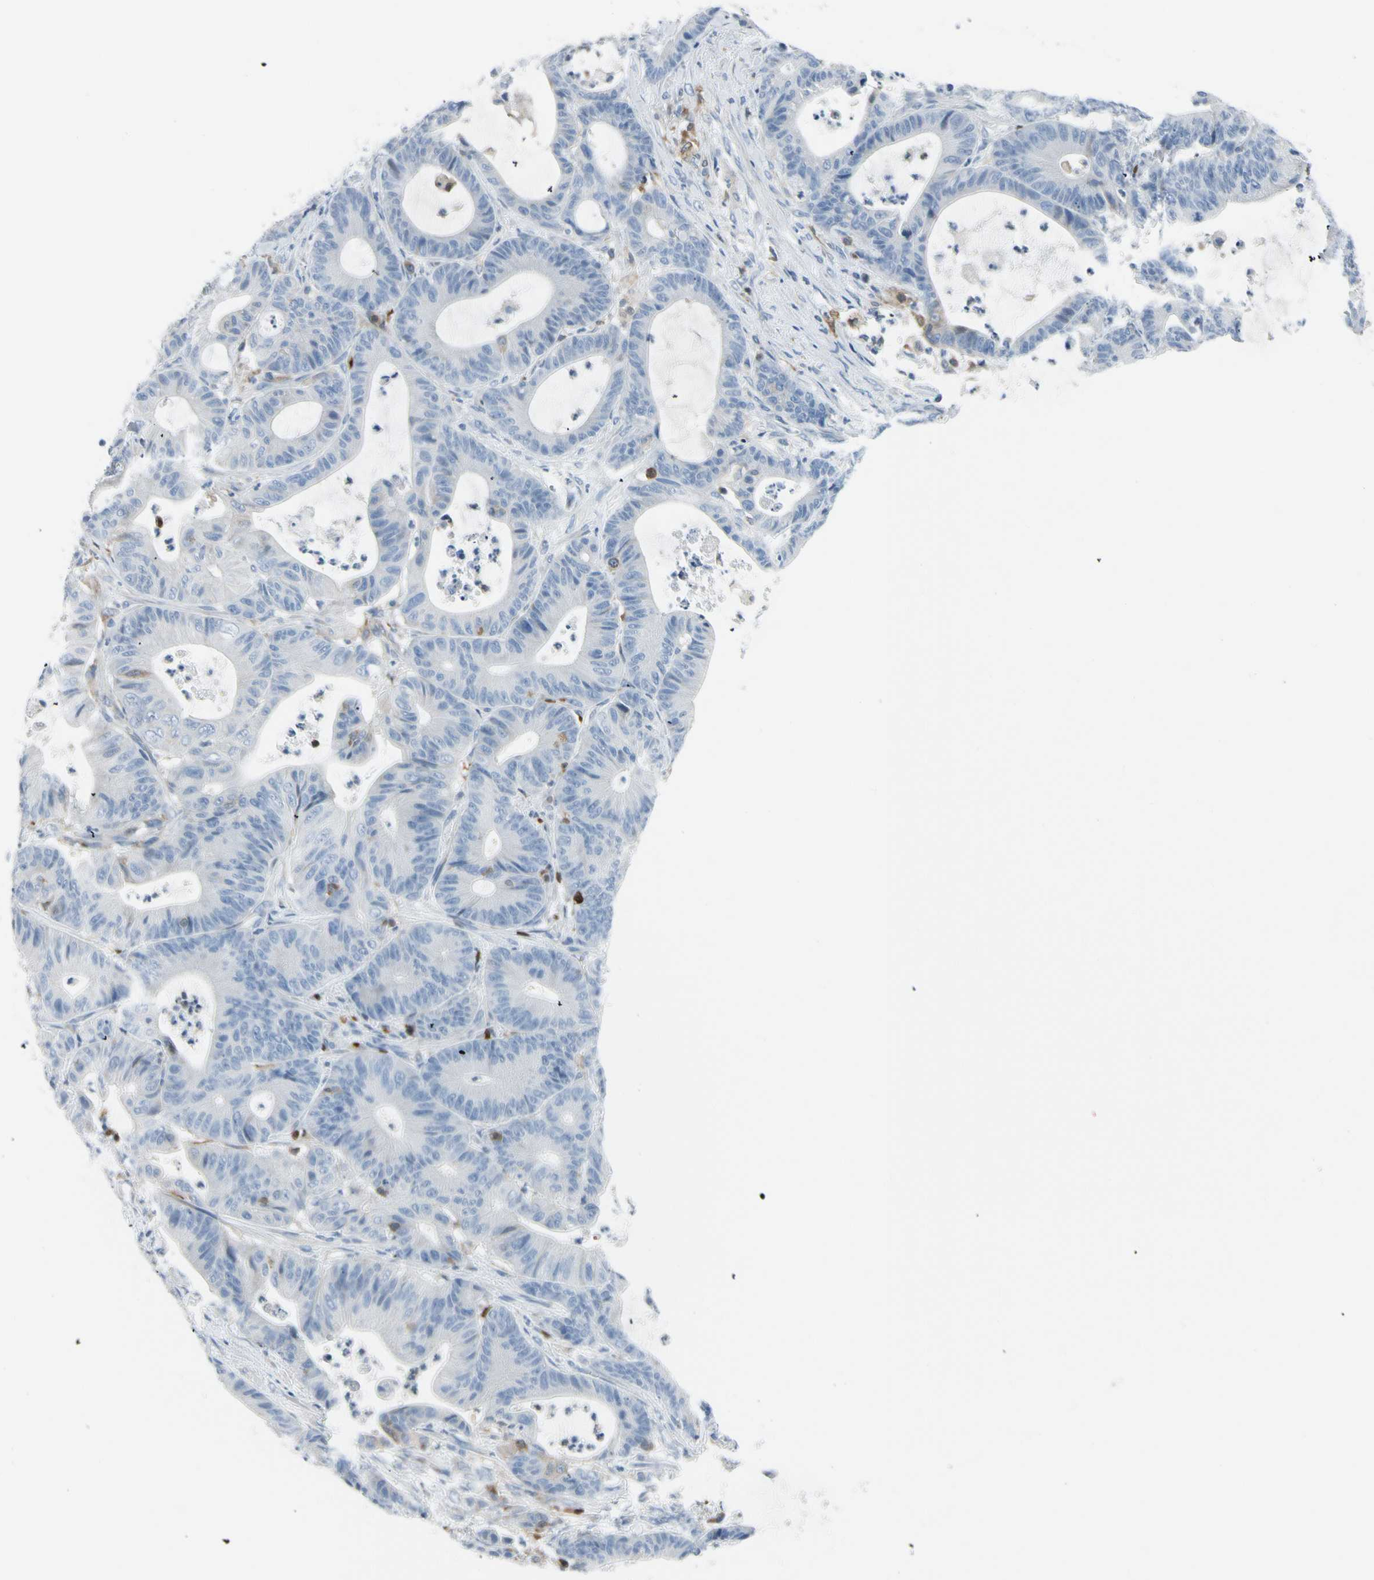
{"staining": {"intensity": "negative", "quantity": "none", "location": "none"}, "tissue": "colorectal cancer", "cell_type": "Tumor cells", "image_type": "cancer", "snomed": [{"axis": "morphology", "description": "Adenocarcinoma, NOS"}, {"axis": "topography", "description": "Colon"}], "caption": "IHC micrograph of neoplastic tissue: human colorectal cancer stained with DAB reveals no significant protein positivity in tumor cells.", "gene": "TRAF1", "patient": {"sex": "female", "age": 84}}